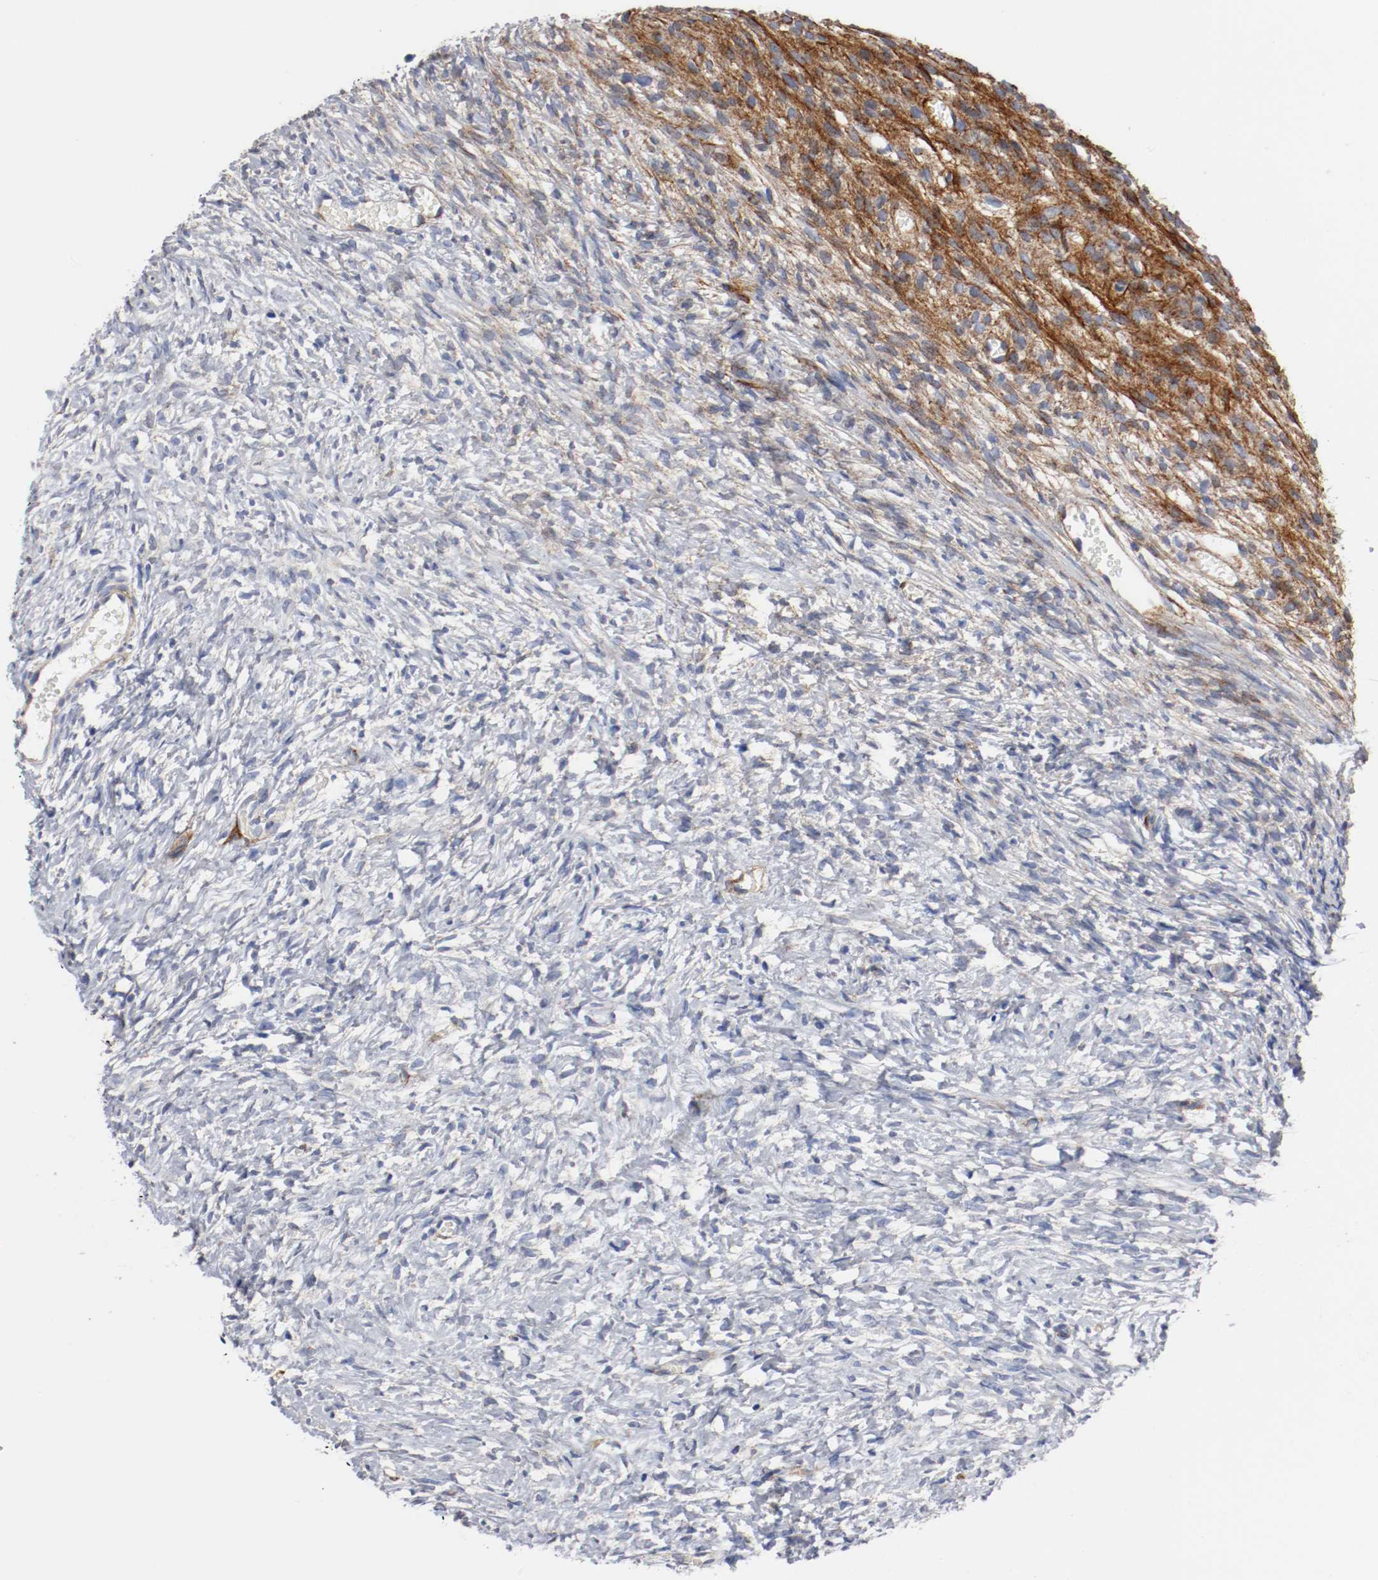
{"staining": {"intensity": "negative", "quantity": "none", "location": "none"}, "tissue": "ovary", "cell_type": "Ovarian stroma cells", "image_type": "normal", "snomed": [{"axis": "morphology", "description": "Normal tissue, NOS"}, {"axis": "topography", "description": "Ovary"}], "caption": "DAB immunohistochemical staining of unremarkable human ovary reveals no significant staining in ovarian stroma cells.", "gene": "TUBD1", "patient": {"sex": "female", "age": 35}}